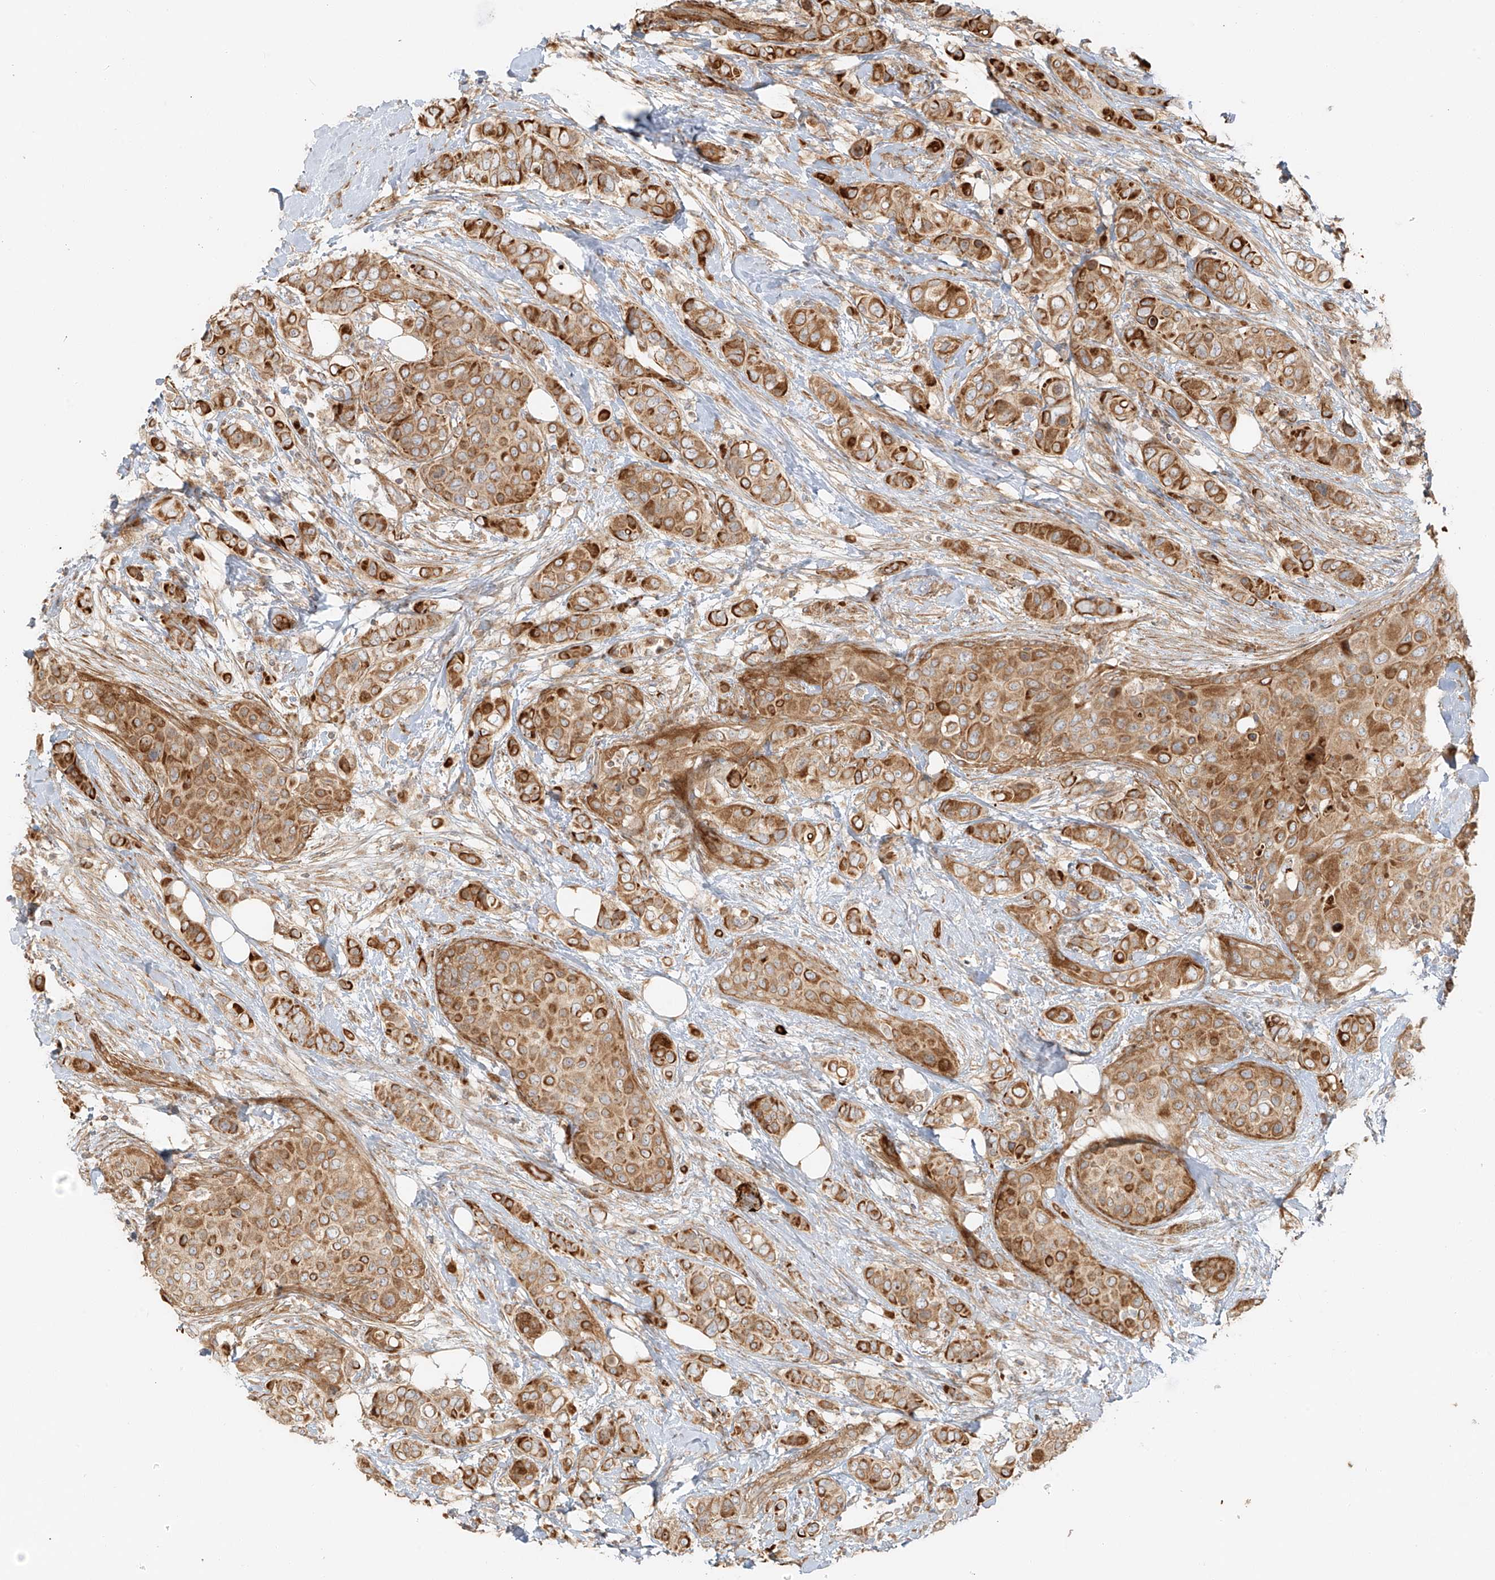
{"staining": {"intensity": "moderate", "quantity": ">75%", "location": "cytoplasmic/membranous"}, "tissue": "breast cancer", "cell_type": "Tumor cells", "image_type": "cancer", "snomed": [{"axis": "morphology", "description": "Lobular carcinoma"}, {"axis": "topography", "description": "Breast"}], "caption": "A brown stain labels moderate cytoplasmic/membranous expression of a protein in human breast cancer (lobular carcinoma) tumor cells.", "gene": "MIPEP", "patient": {"sex": "female", "age": 51}}